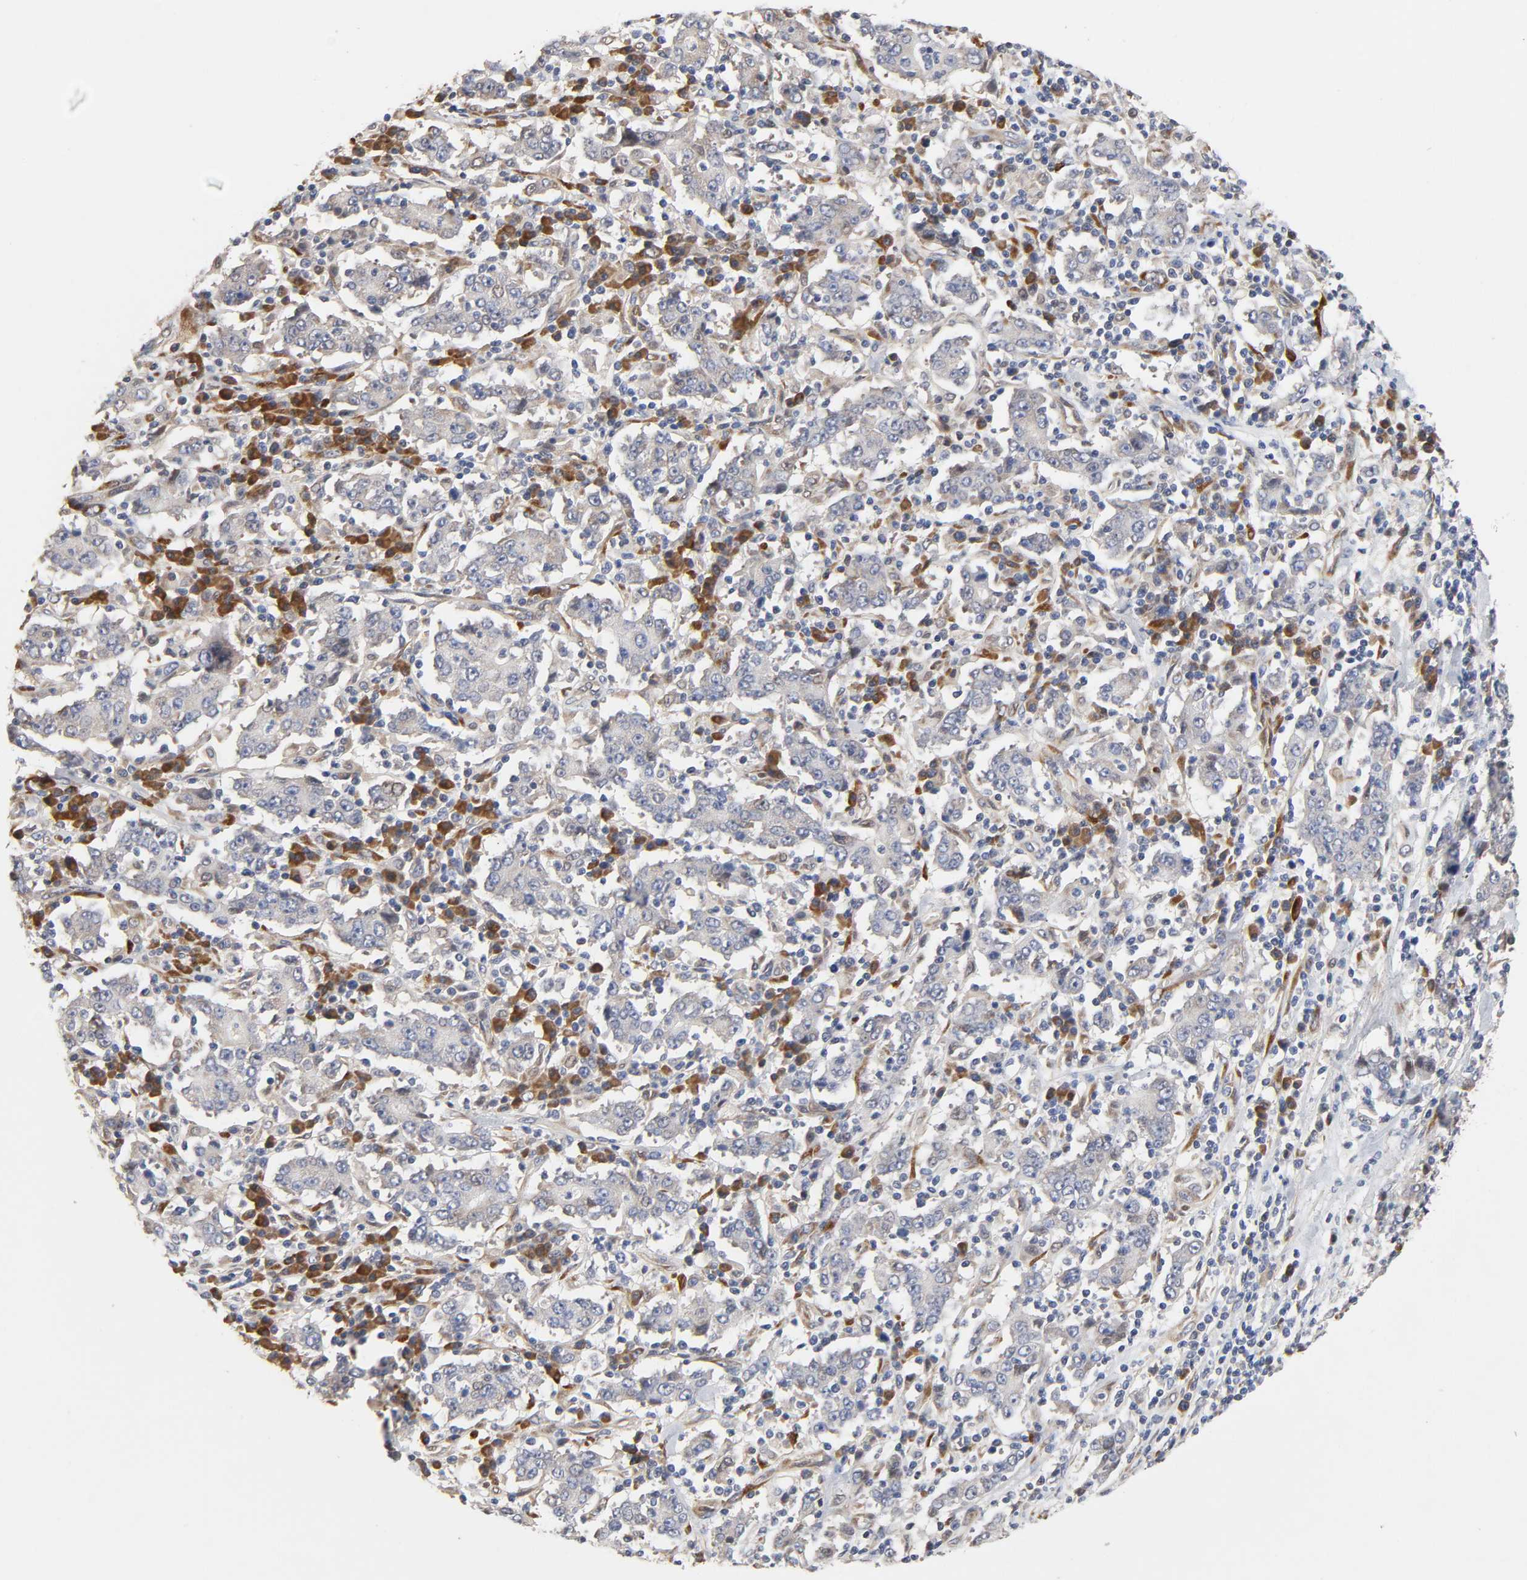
{"staining": {"intensity": "negative", "quantity": "none", "location": "none"}, "tissue": "stomach cancer", "cell_type": "Tumor cells", "image_type": "cancer", "snomed": [{"axis": "morphology", "description": "Normal tissue, NOS"}, {"axis": "morphology", "description": "Adenocarcinoma, NOS"}, {"axis": "topography", "description": "Stomach, upper"}, {"axis": "topography", "description": "Stomach"}], "caption": "Human adenocarcinoma (stomach) stained for a protein using IHC exhibits no staining in tumor cells.", "gene": "HDLBP", "patient": {"sex": "male", "age": 59}}